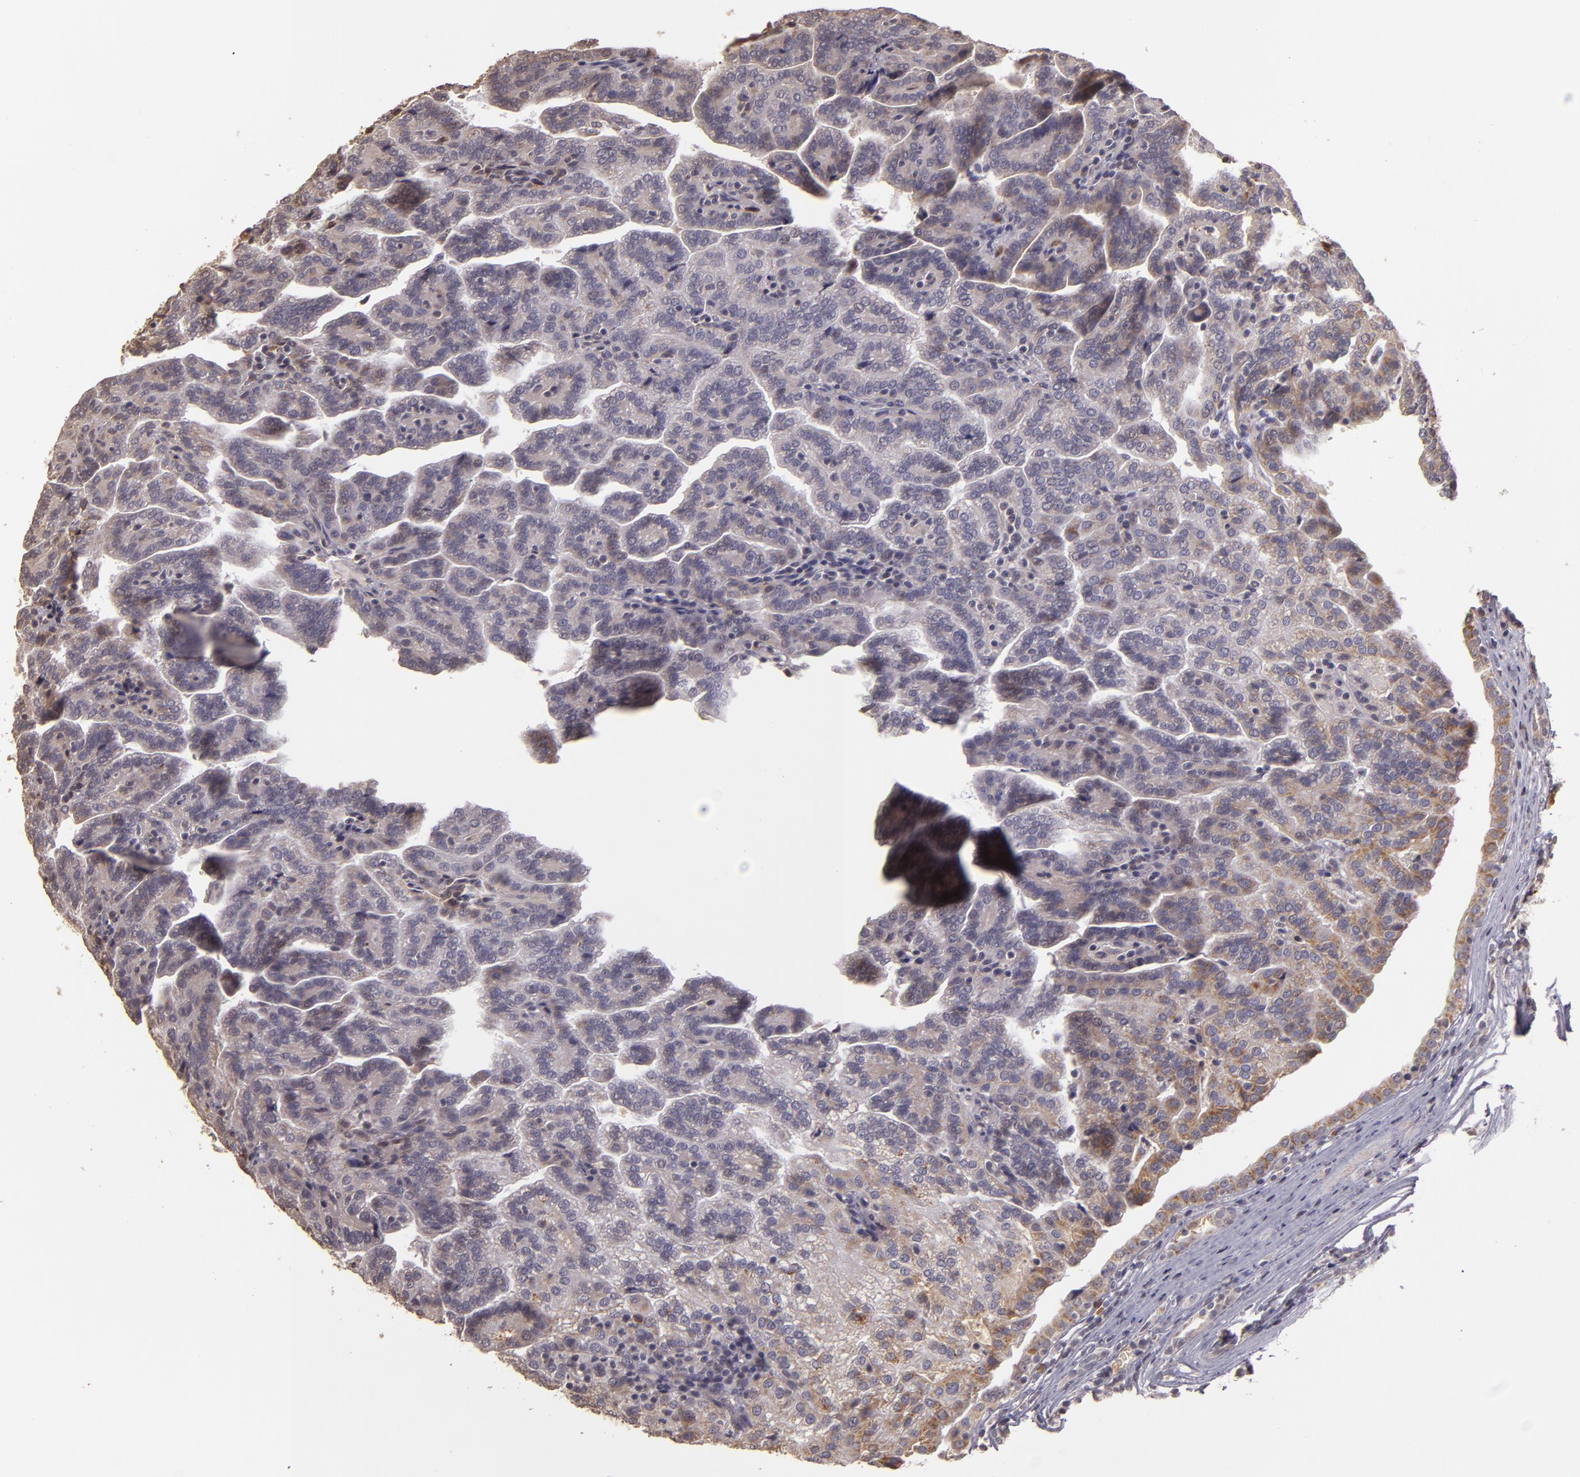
{"staining": {"intensity": "moderate", "quantity": ">75%", "location": "cytoplasmic/membranous"}, "tissue": "renal cancer", "cell_type": "Tumor cells", "image_type": "cancer", "snomed": [{"axis": "morphology", "description": "Adenocarcinoma, NOS"}, {"axis": "topography", "description": "Kidney"}], "caption": "Immunohistochemical staining of human adenocarcinoma (renal) demonstrates medium levels of moderate cytoplasmic/membranous positivity in about >75% of tumor cells.", "gene": "ABL1", "patient": {"sex": "male", "age": 61}}